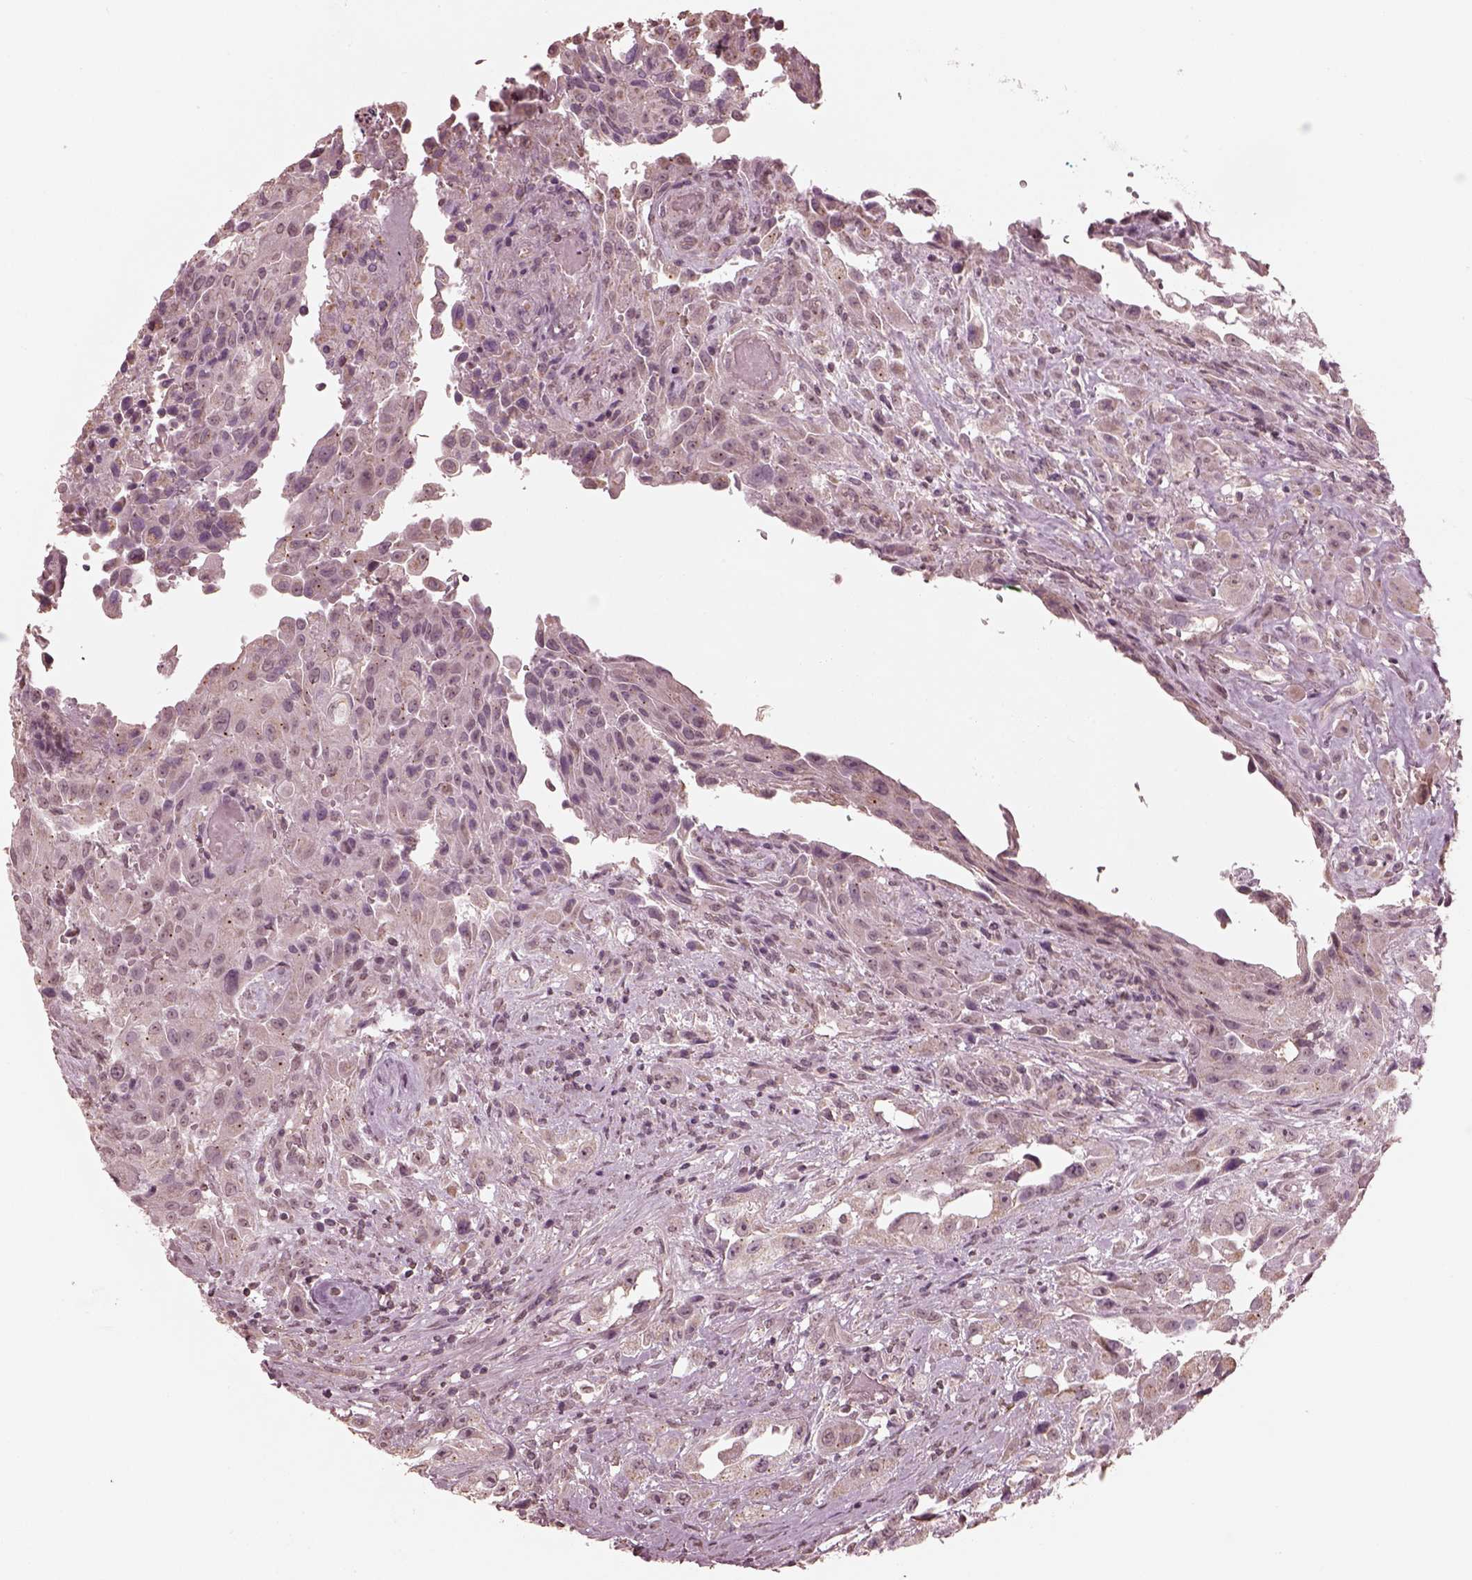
{"staining": {"intensity": "negative", "quantity": "none", "location": "none"}, "tissue": "urothelial cancer", "cell_type": "Tumor cells", "image_type": "cancer", "snomed": [{"axis": "morphology", "description": "Urothelial carcinoma, High grade"}, {"axis": "topography", "description": "Urinary bladder"}], "caption": "This micrograph is of high-grade urothelial carcinoma stained with immunohistochemistry (IHC) to label a protein in brown with the nuclei are counter-stained blue. There is no staining in tumor cells.", "gene": "SLC7A4", "patient": {"sex": "male", "age": 79}}